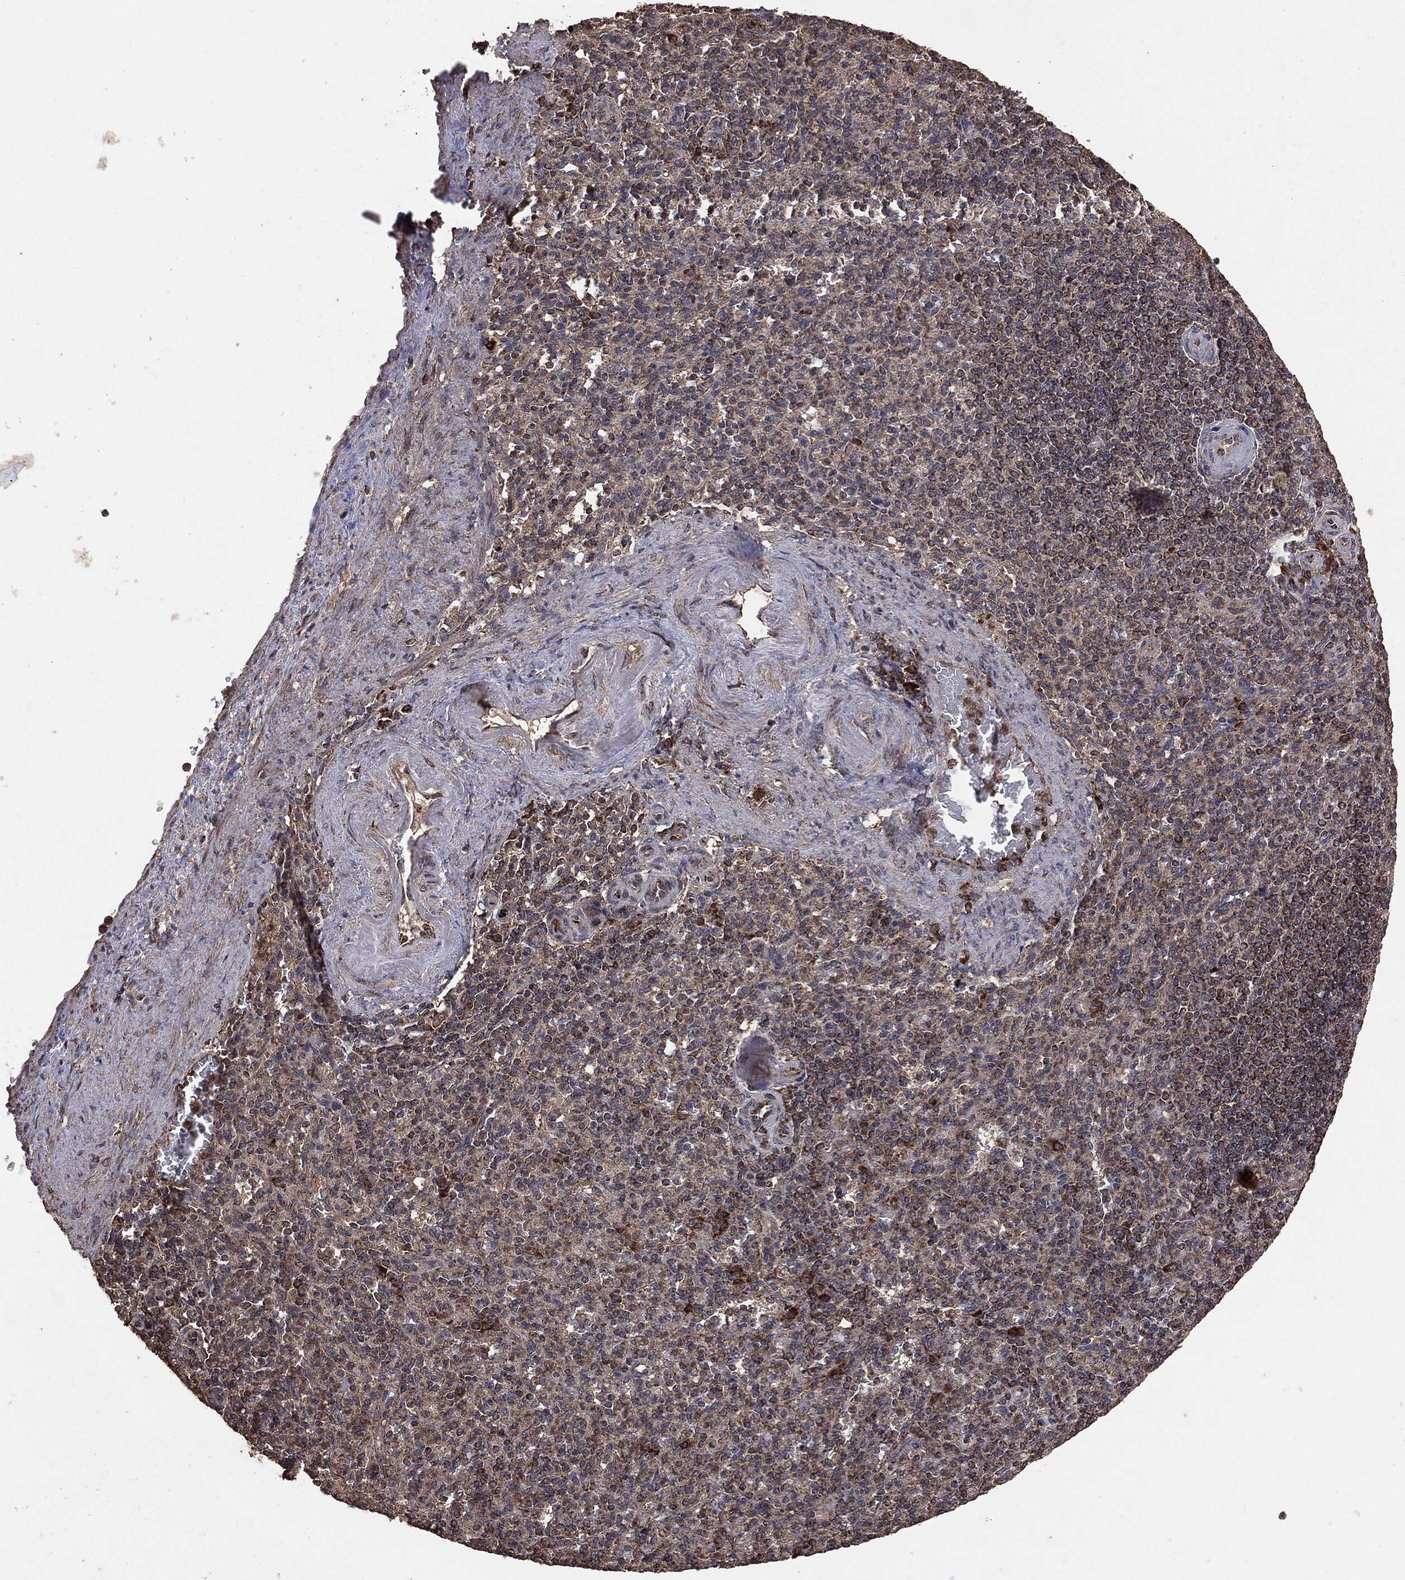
{"staining": {"intensity": "moderate", "quantity": ">75%", "location": "cytoplasmic/membranous"}, "tissue": "spleen", "cell_type": "Cells in red pulp", "image_type": "normal", "snomed": [{"axis": "morphology", "description": "Normal tissue, NOS"}, {"axis": "topography", "description": "Spleen"}], "caption": "High-magnification brightfield microscopy of unremarkable spleen stained with DAB (brown) and counterstained with hematoxylin (blue). cells in red pulp exhibit moderate cytoplasmic/membranous positivity is identified in approximately>75% of cells. (DAB (3,3'-diaminobenzidine) IHC, brown staining for protein, blue staining for nuclei).", "gene": "MTOR", "patient": {"sex": "female", "age": 74}}